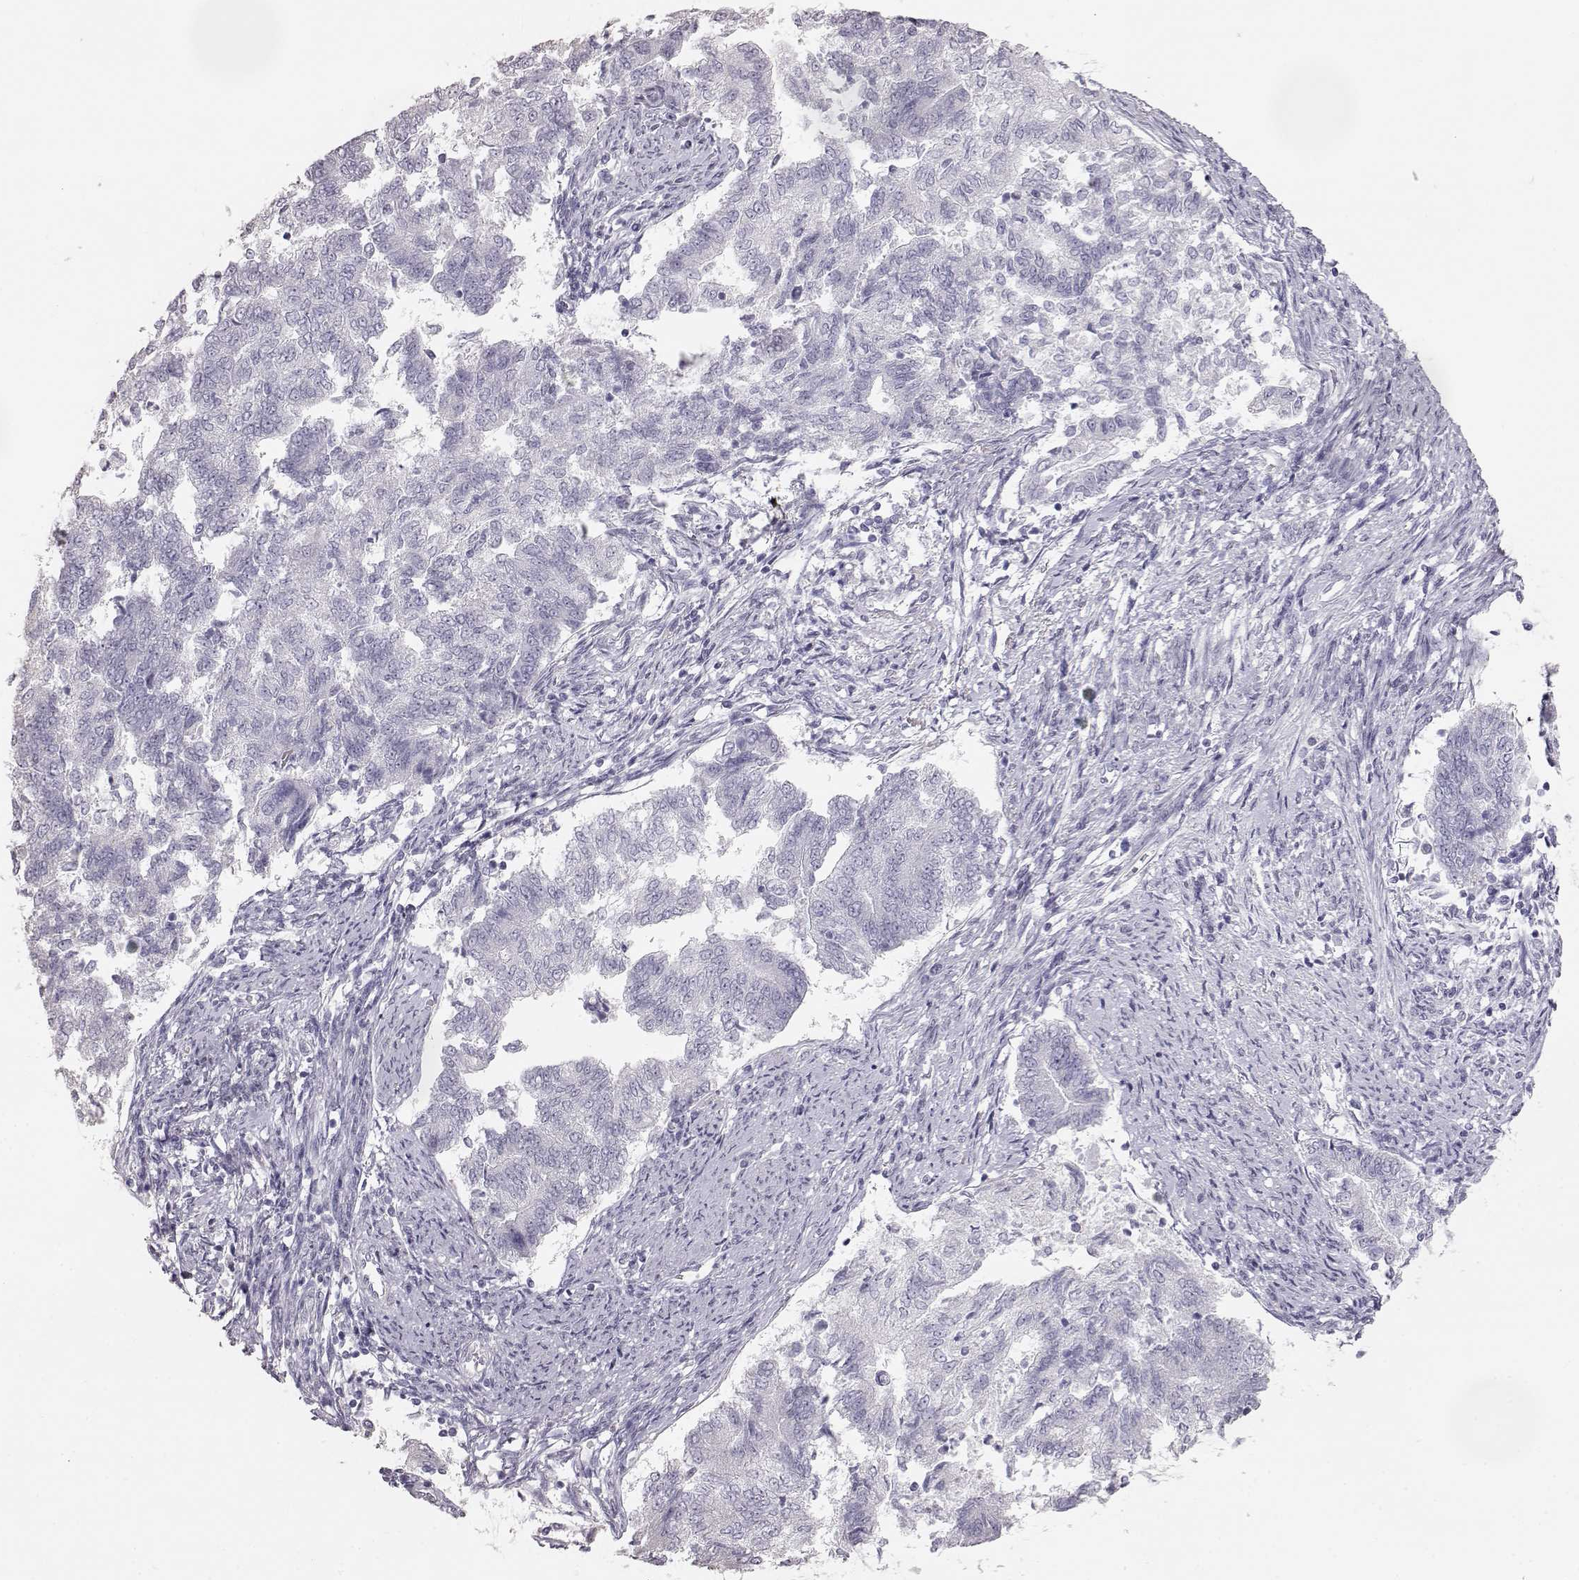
{"staining": {"intensity": "negative", "quantity": "none", "location": "none"}, "tissue": "endometrial cancer", "cell_type": "Tumor cells", "image_type": "cancer", "snomed": [{"axis": "morphology", "description": "Adenocarcinoma, NOS"}, {"axis": "topography", "description": "Endometrium"}], "caption": "The micrograph shows no staining of tumor cells in endometrial cancer.", "gene": "KRT33A", "patient": {"sex": "female", "age": 65}}